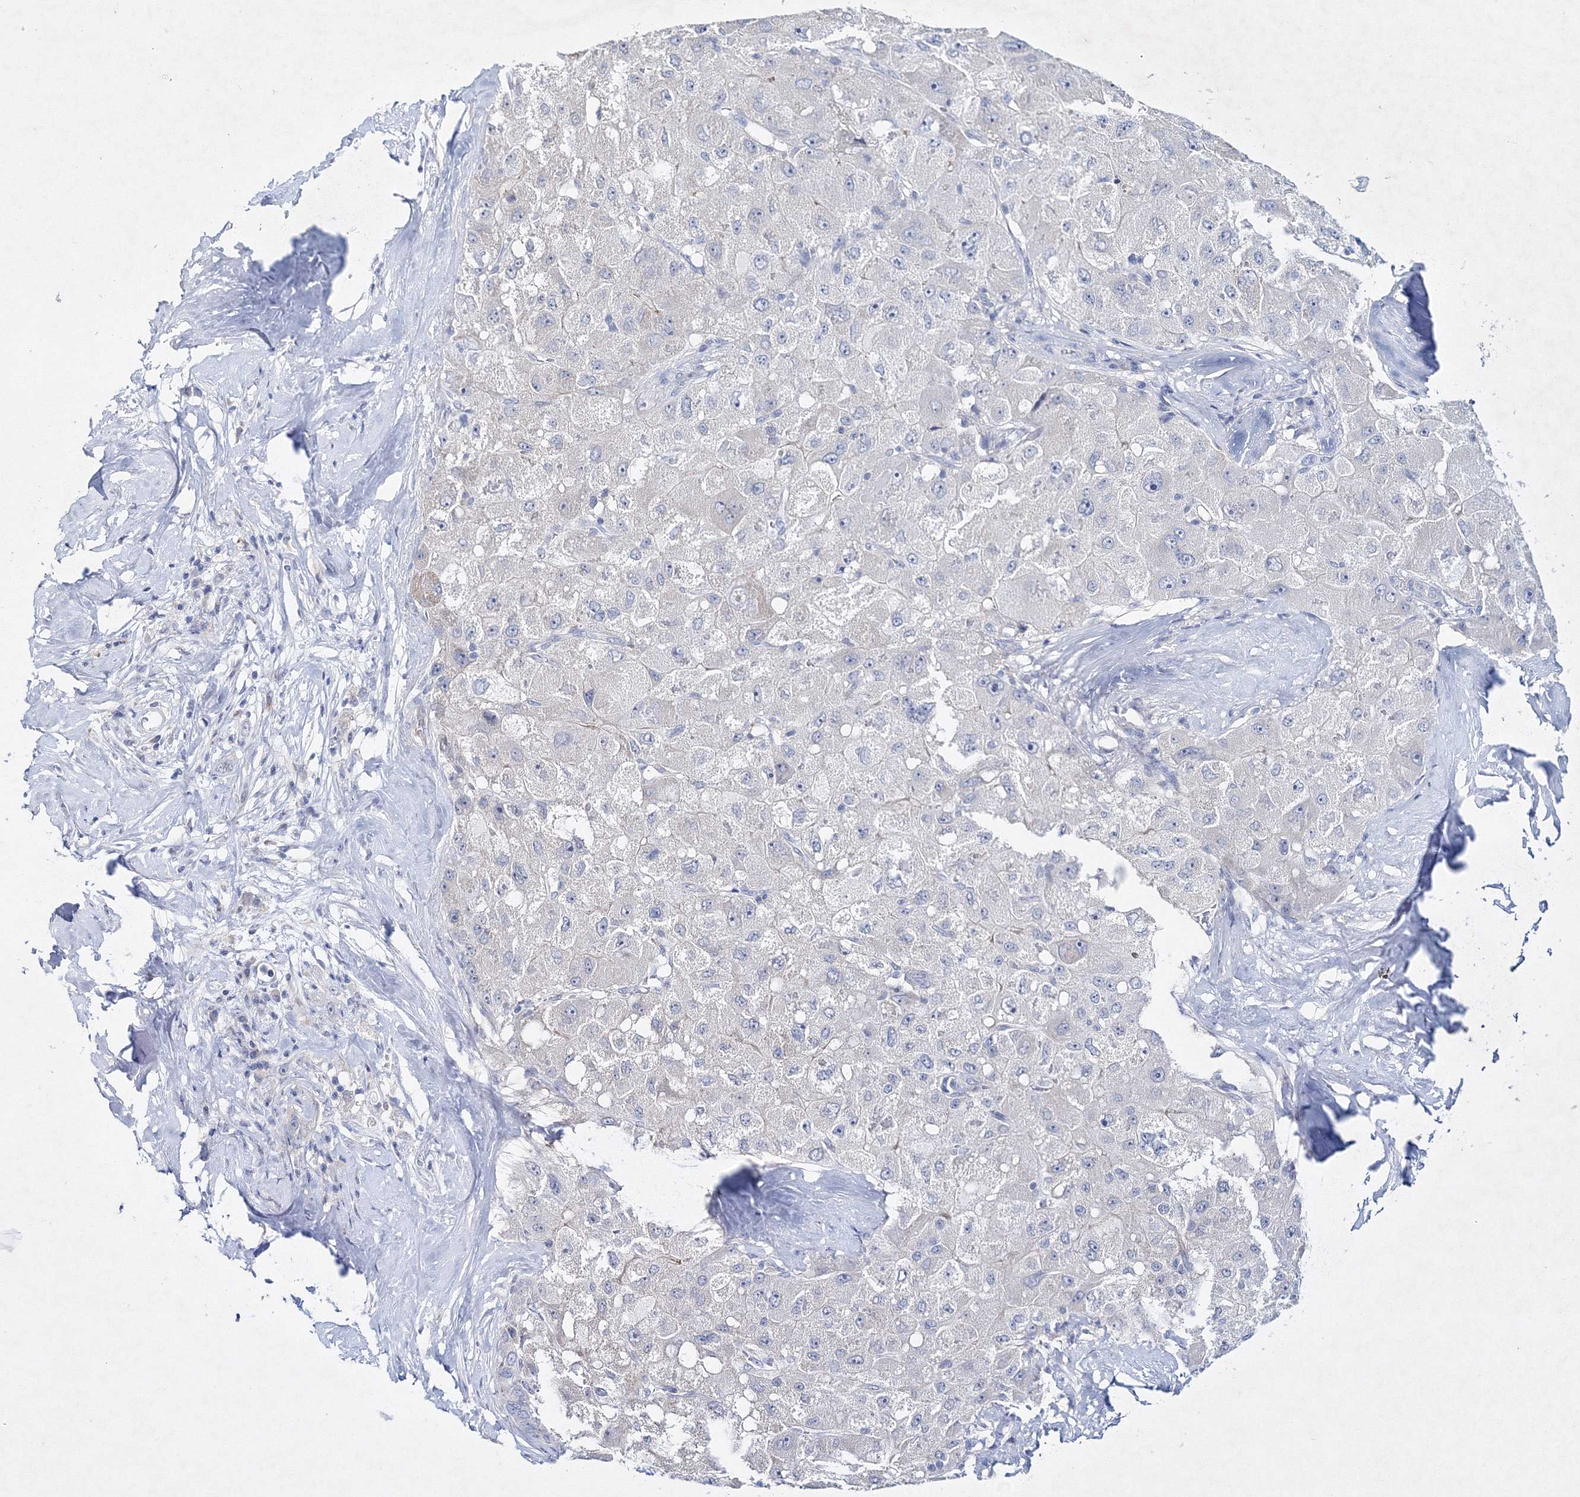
{"staining": {"intensity": "negative", "quantity": "none", "location": "none"}, "tissue": "liver cancer", "cell_type": "Tumor cells", "image_type": "cancer", "snomed": [{"axis": "morphology", "description": "Carcinoma, Hepatocellular, NOS"}, {"axis": "topography", "description": "Liver"}], "caption": "This is a photomicrograph of immunohistochemistry (IHC) staining of liver hepatocellular carcinoma, which shows no staining in tumor cells. Nuclei are stained in blue.", "gene": "NEU4", "patient": {"sex": "male", "age": 80}}